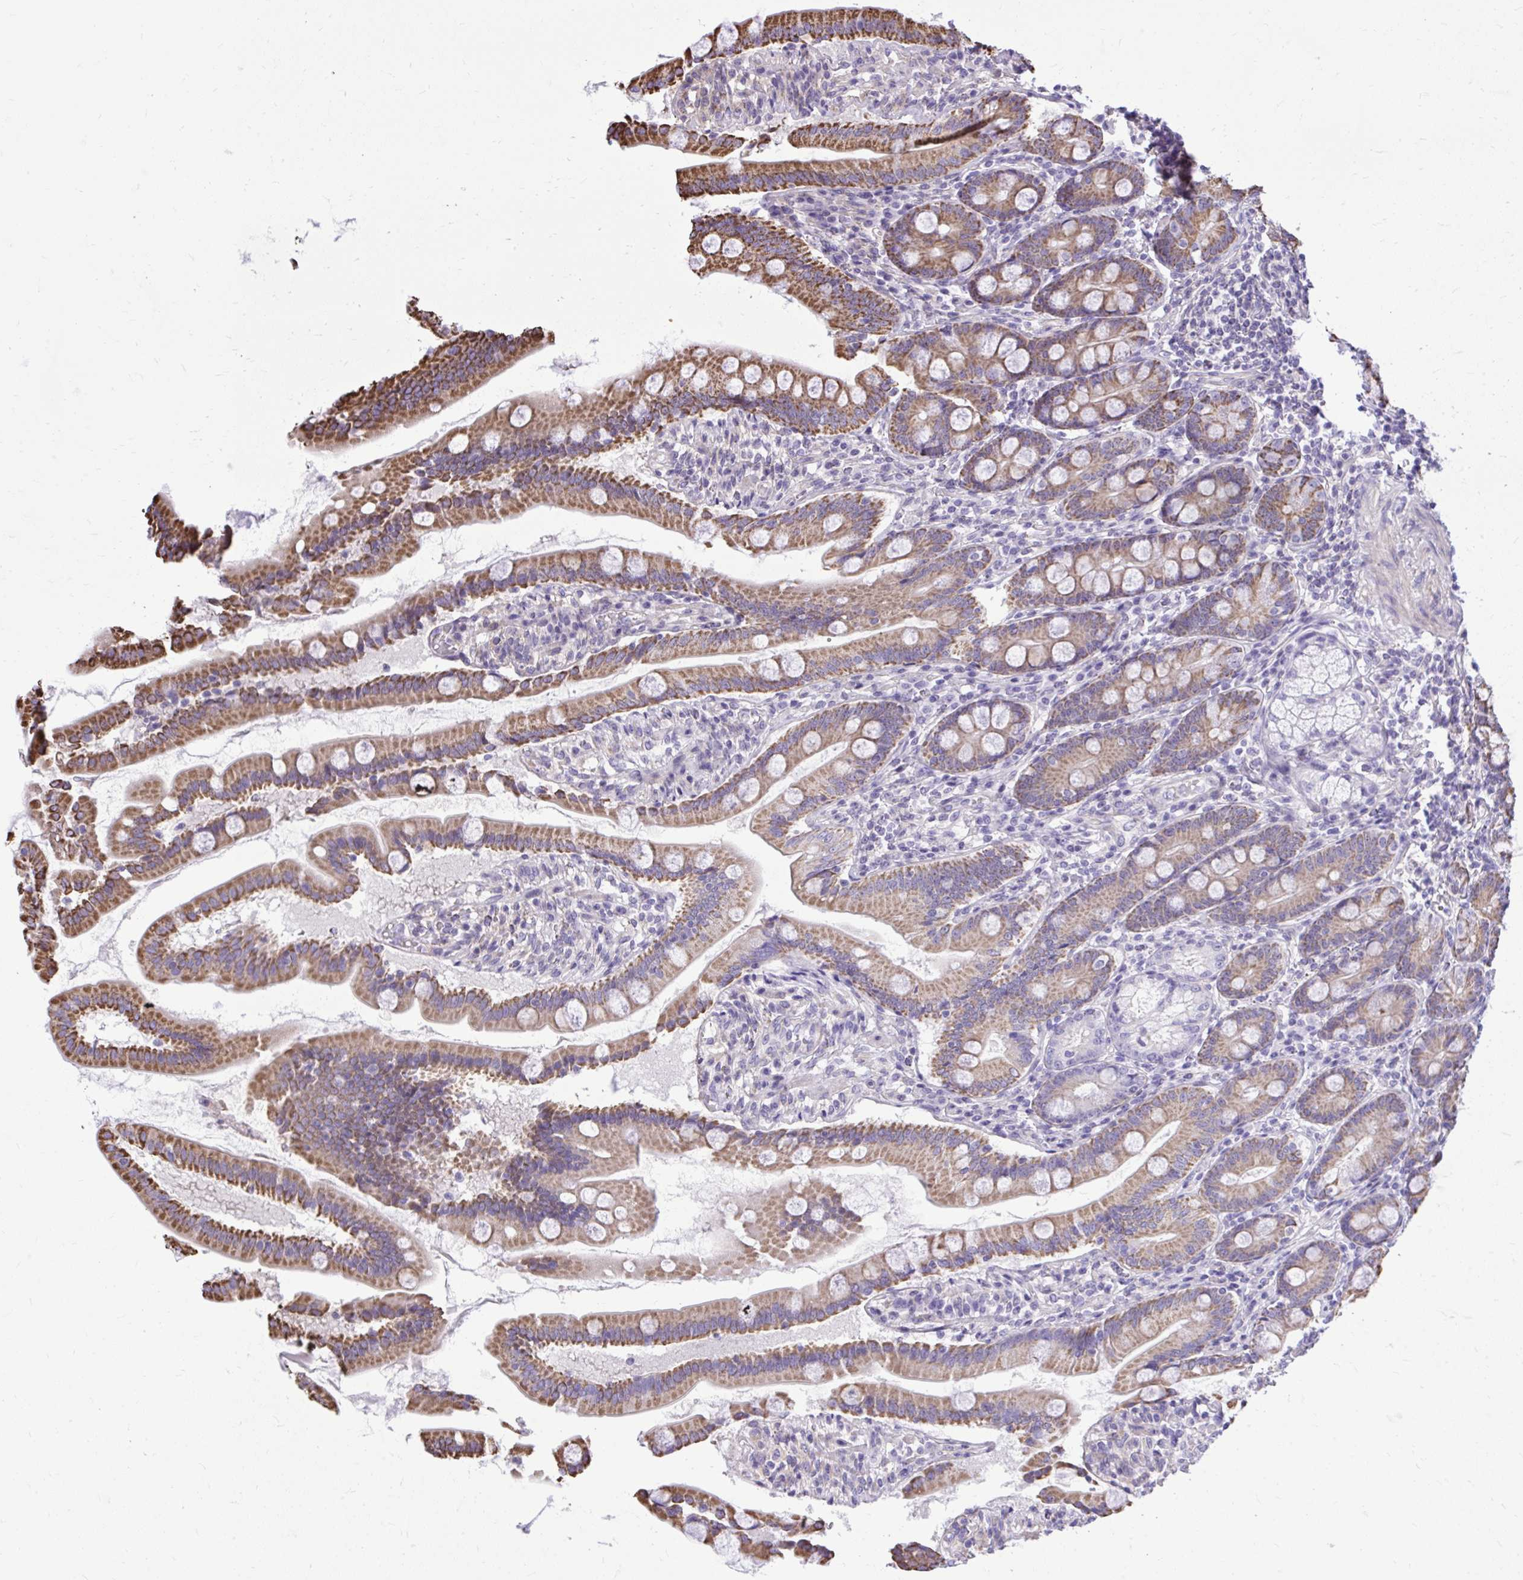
{"staining": {"intensity": "moderate", "quantity": ">75%", "location": "cytoplasmic/membranous"}, "tissue": "duodenum", "cell_type": "Glandular cells", "image_type": "normal", "snomed": [{"axis": "morphology", "description": "Normal tissue, NOS"}, {"axis": "topography", "description": "Duodenum"}], "caption": "This micrograph displays IHC staining of normal duodenum, with medium moderate cytoplasmic/membranous positivity in about >75% of glandular cells.", "gene": "GRK4", "patient": {"sex": "female", "age": 67}}